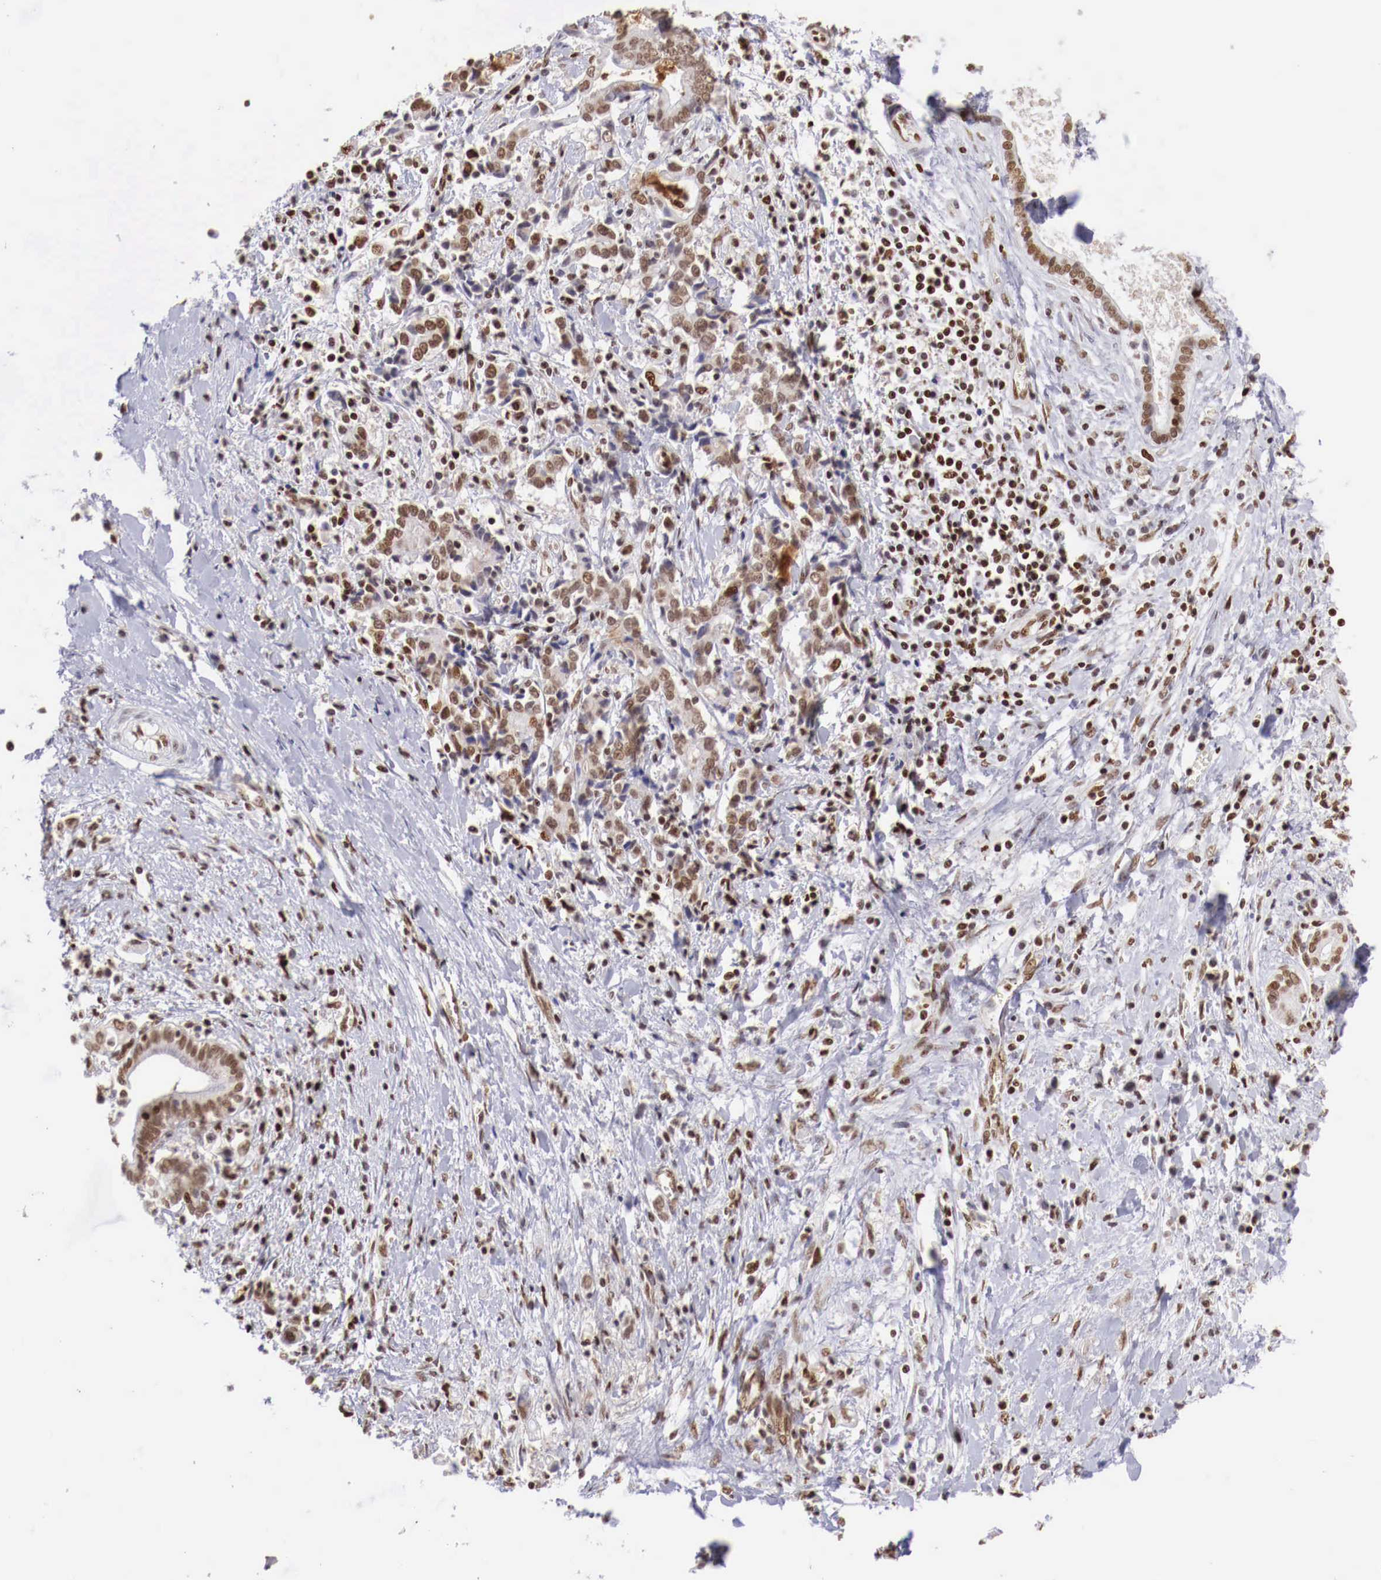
{"staining": {"intensity": "moderate", "quantity": ">75%", "location": "nuclear"}, "tissue": "liver cancer", "cell_type": "Tumor cells", "image_type": "cancer", "snomed": [{"axis": "morphology", "description": "Cholangiocarcinoma"}, {"axis": "topography", "description": "Liver"}], "caption": "The micrograph demonstrates staining of liver cholangiocarcinoma, revealing moderate nuclear protein positivity (brown color) within tumor cells.", "gene": "MAX", "patient": {"sex": "male", "age": 57}}